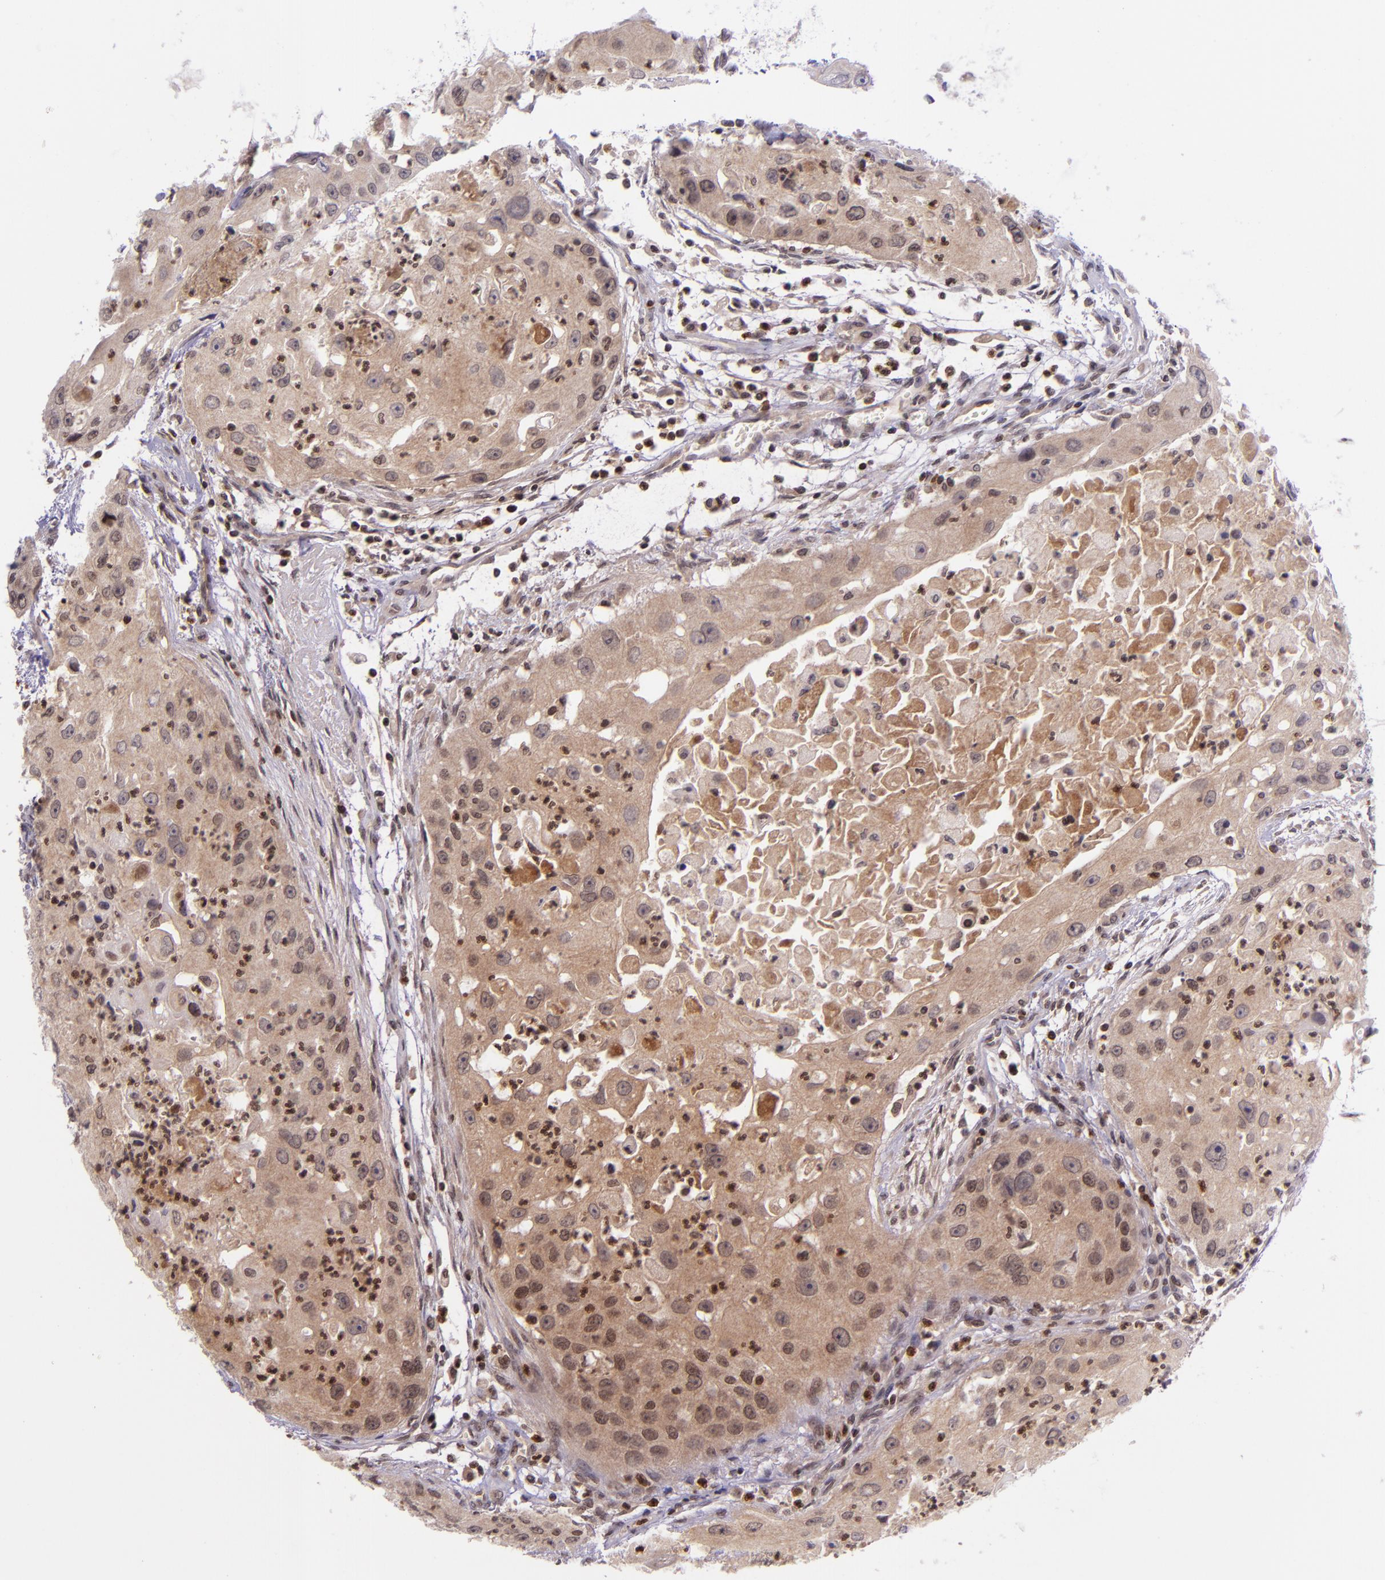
{"staining": {"intensity": "weak", "quantity": ">75%", "location": "cytoplasmic/membranous"}, "tissue": "head and neck cancer", "cell_type": "Tumor cells", "image_type": "cancer", "snomed": [{"axis": "morphology", "description": "Squamous cell carcinoma, NOS"}, {"axis": "topography", "description": "Head-Neck"}], "caption": "A histopathology image of squamous cell carcinoma (head and neck) stained for a protein exhibits weak cytoplasmic/membranous brown staining in tumor cells.", "gene": "SELL", "patient": {"sex": "male", "age": 64}}